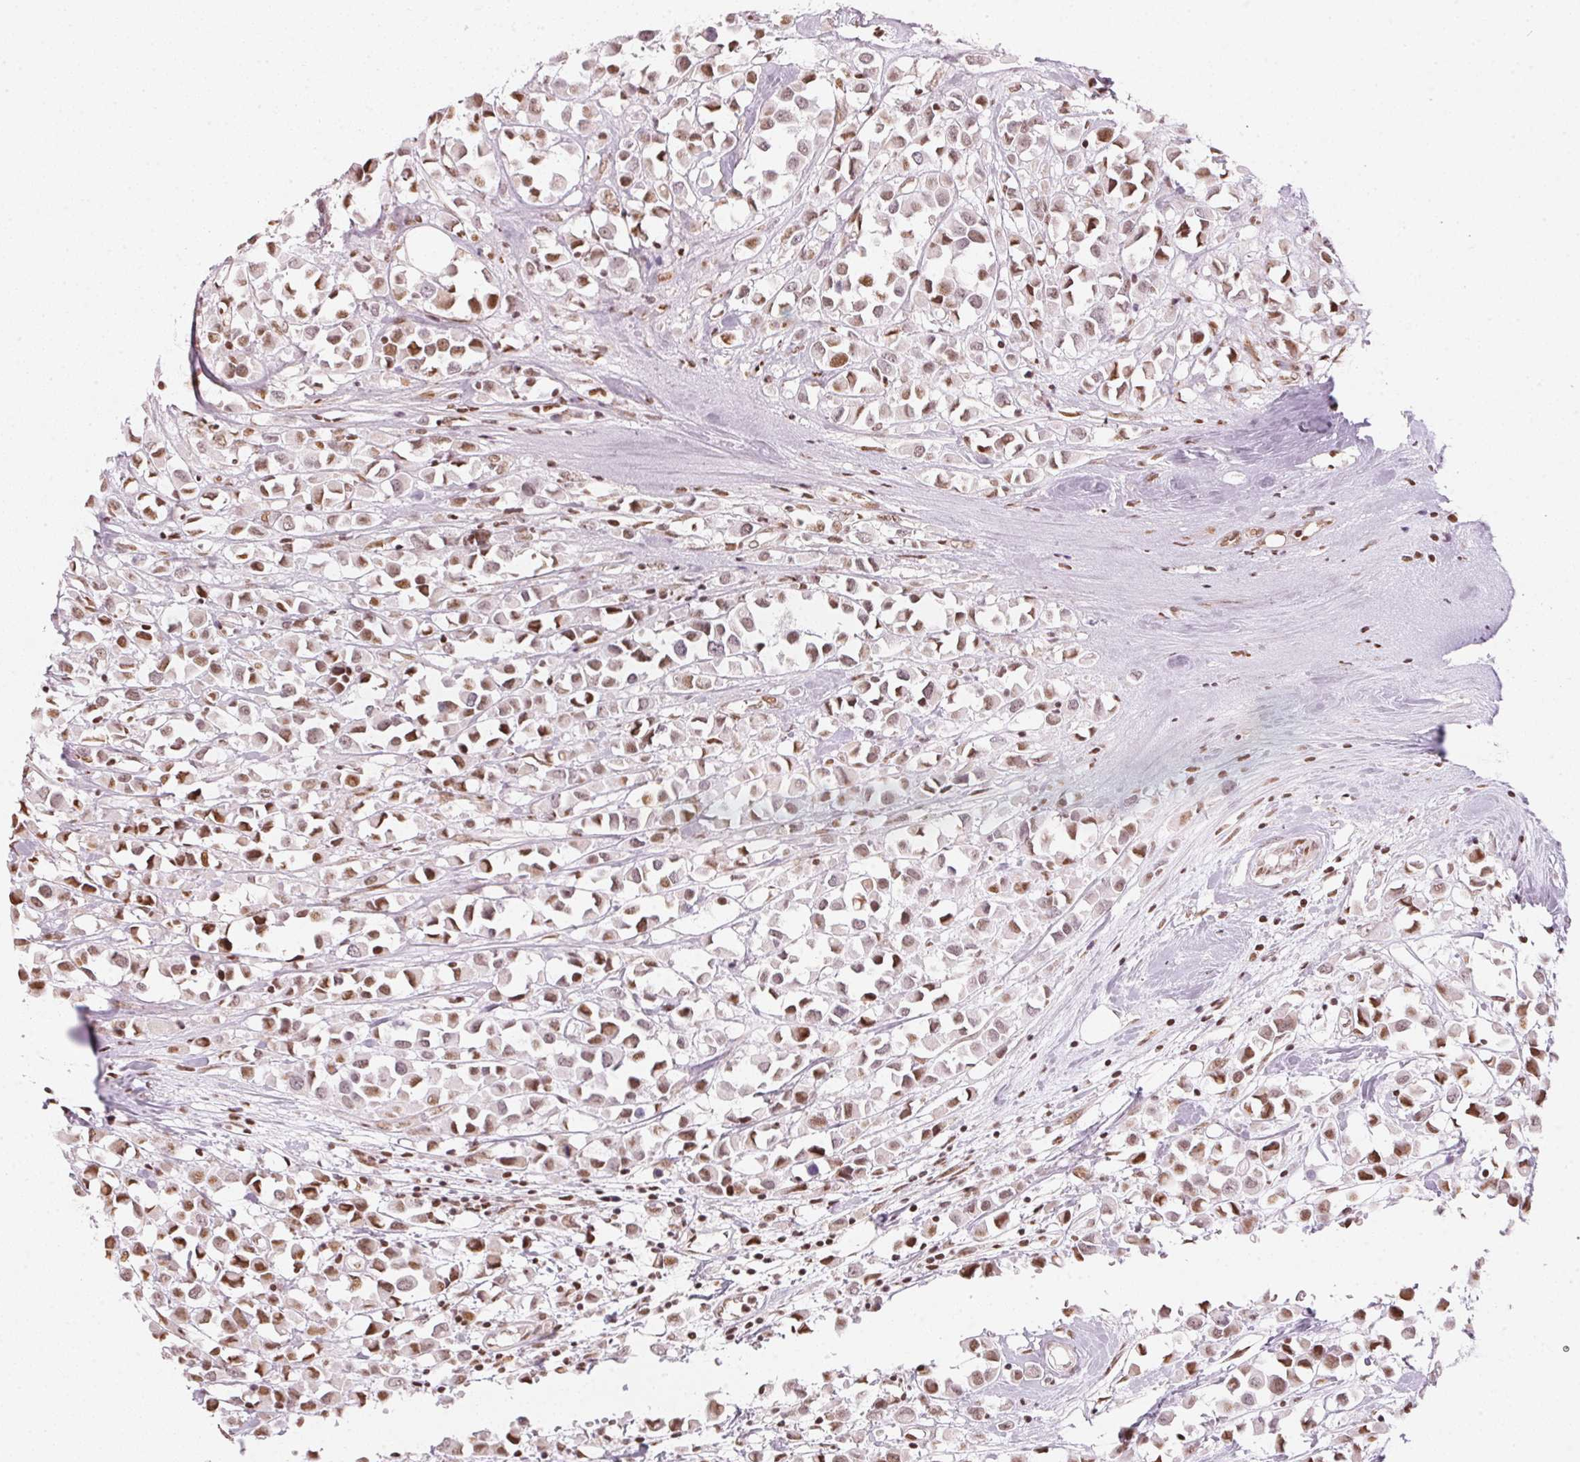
{"staining": {"intensity": "moderate", "quantity": ">75%", "location": "nuclear"}, "tissue": "breast cancer", "cell_type": "Tumor cells", "image_type": "cancer", "snomed": [{"axis": "morphology", "description": "Duct carcinoma"}, {"axis": "topography", "description": "Breast"}], "caption": "A photomicrograph showing moderate nuclear positivity in about >75% of tumor cells in breast infiltrating ductal carcinoma, as visualized by brown immunohistochemical staining.", "gene": "KAT6A", "patient": {"sex": "female", "age": 61}}